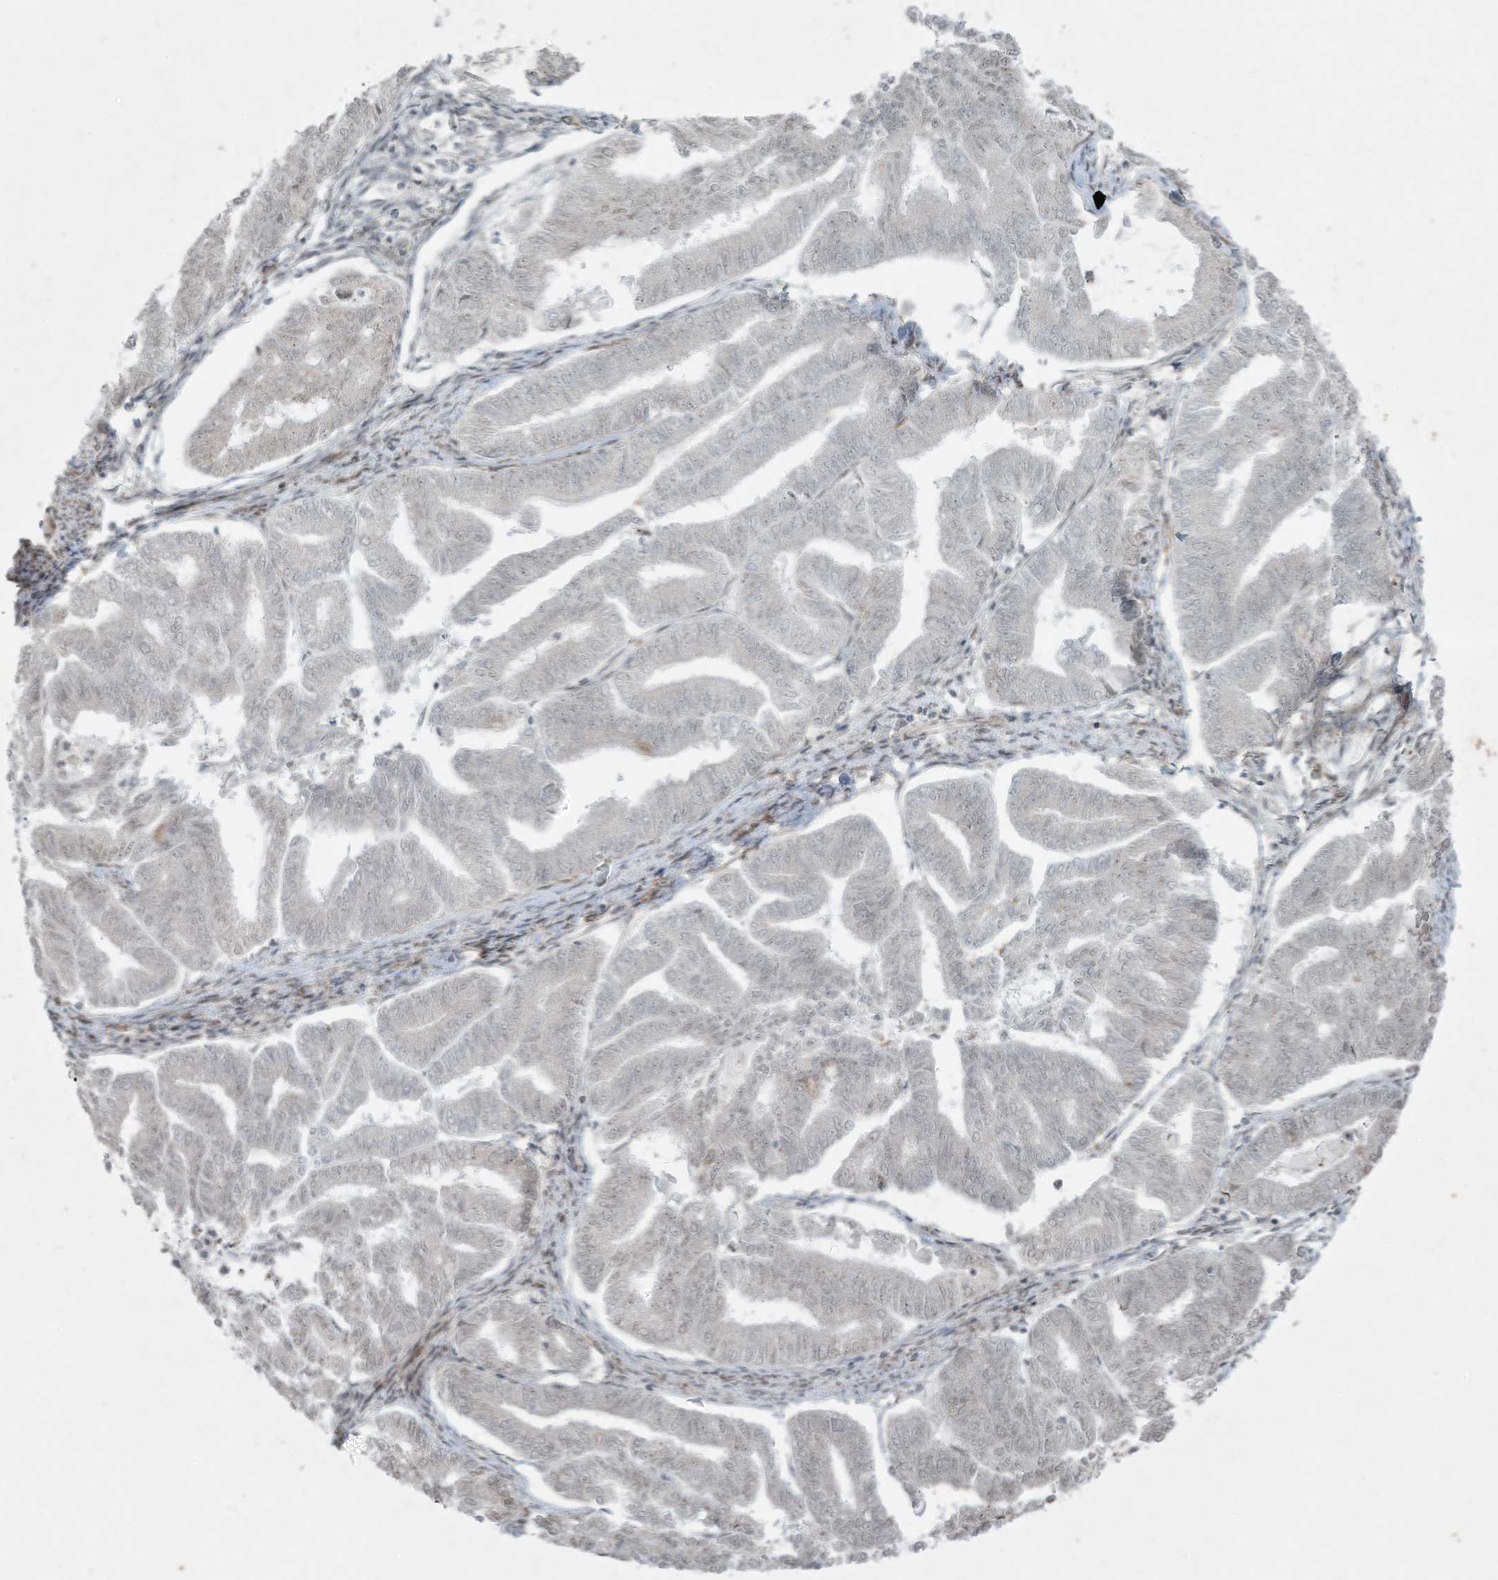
{"staining": {"intensity": "negative", "quantity": "none", "location": "none"}, "tissue": "endometrial cancer", "cell_type": "Tumor cells", "image_type": "cancer", "snomed": [{"axis": "morphology", "description": "Adenocarcinoma, NOS"}, {"axis": "topography", "description": "Endometrium"}], "caption": "A high-resolution photomicrograph shows immunohistochemistry staining of endometrial cancer, which exhibits no significant expression in tumor cells.", "gene": "ZNF263", "patient": {"sex": "female", "age": 79}}